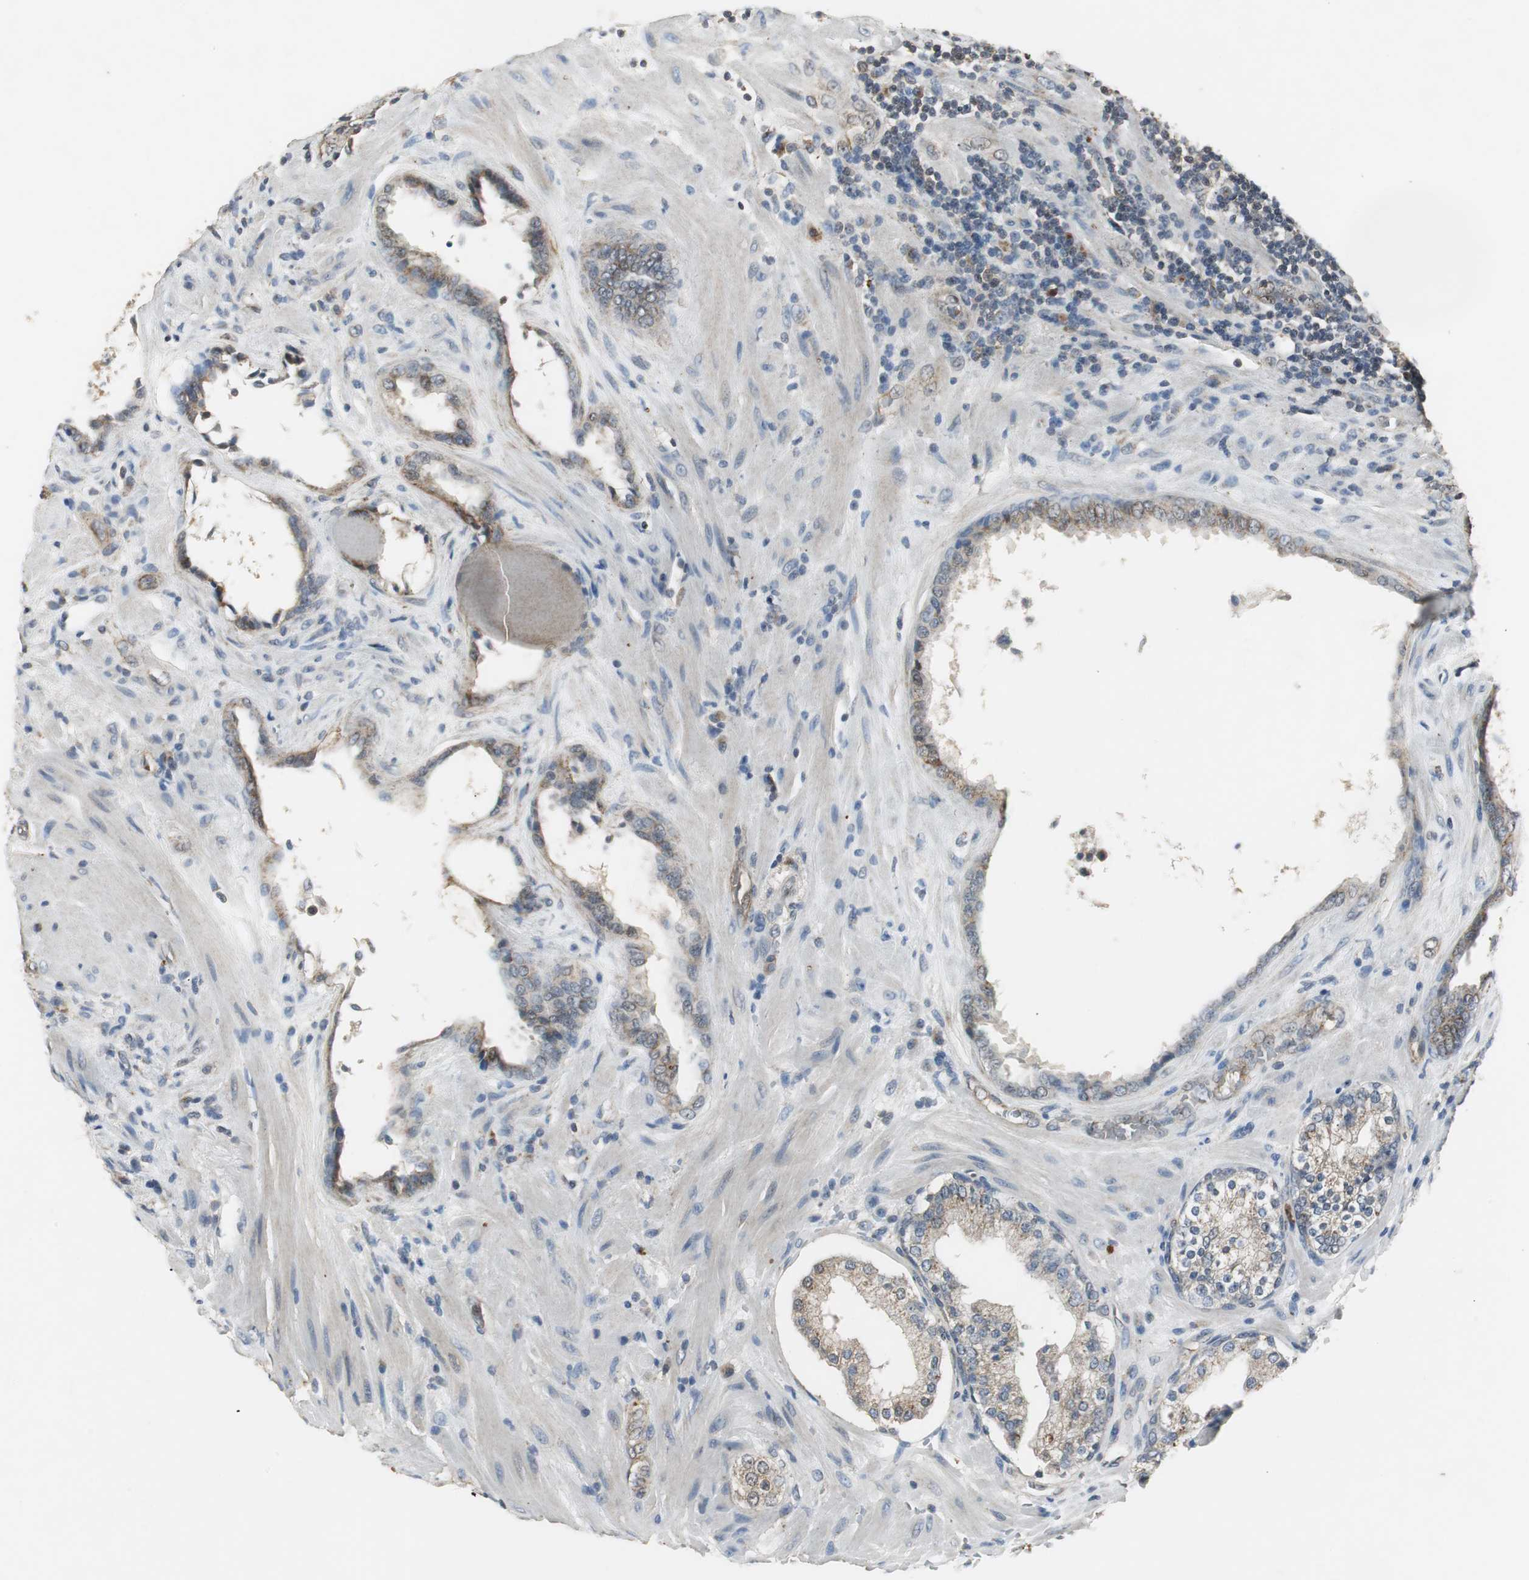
{"staining": {"intensity": "moderate", "quantity": ">75%", "location": "cytoplasmic/membranous"}, "tissue": "prostate cancer", "cell_type": "Tumor cells", "image_type": "cancer", "snomed": [{"axis": "morphology", "description": "Adenocarcinoma, High grade"}, {"axis": "topography", "description": "Prostate"}], "caption": "This is an image of immunohistochemistry (IHC) staining of adenocarcinoma (high-grade) (prostate), which shows moderate staining in the cytoplasmic/membranous of tumor cells.", "gene": "JTB", "patient": {"sex": "male", "age": 68}}